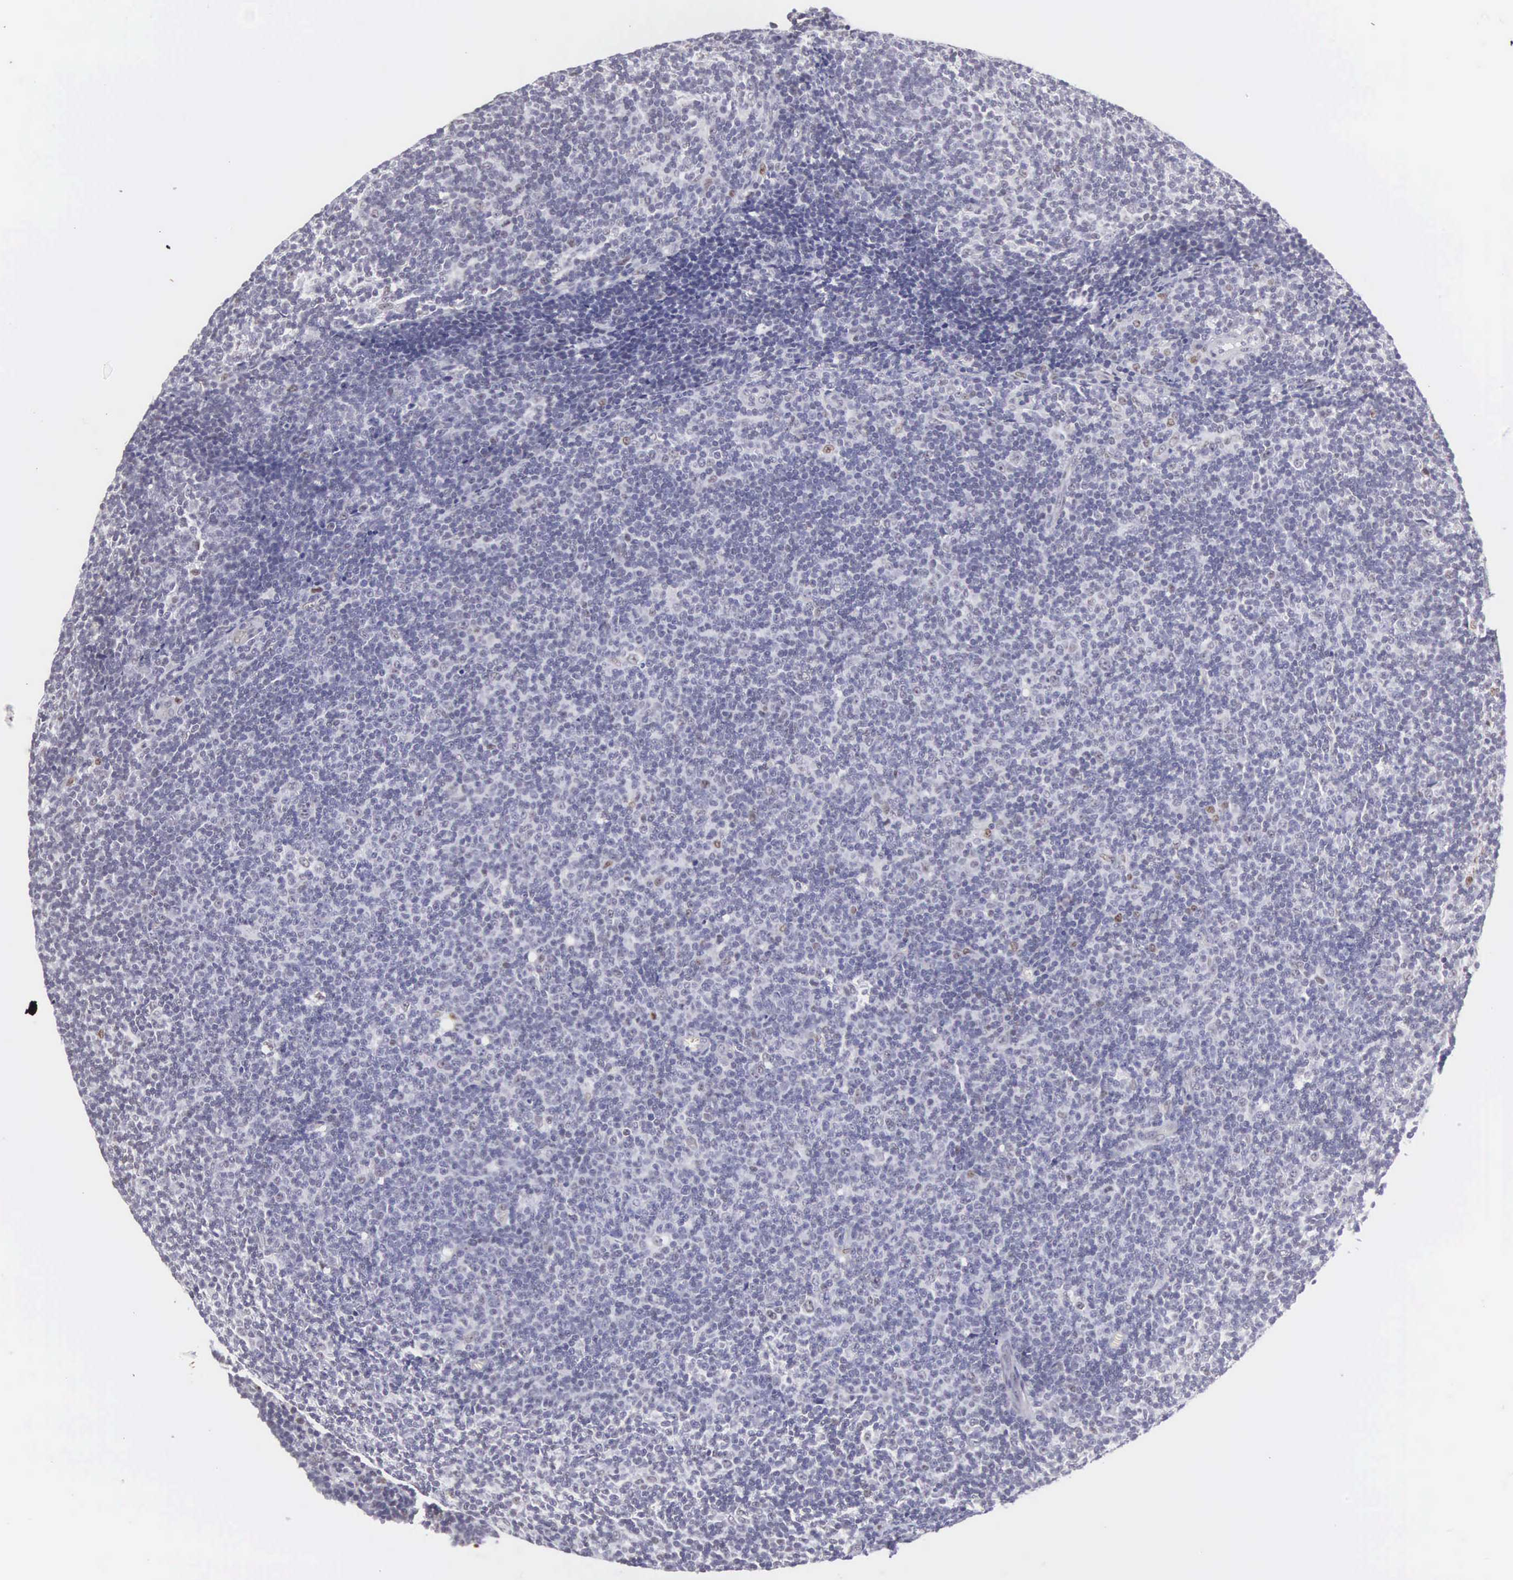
{"staining": {"intensity": "weak", "quantity": "<25%", "location": "nuclear"}, "tissue": "lymphoma", "cell_type": "Tumor cells", "image_type": "cancer", "snomed": [{"axis": "morphology", "description": "Malignant lymphoma, non-Hodgkin's type, Low grade"}, {"axis": "topography", "description": "Lymph node"}], "caption": "Immunohistochemical staining of human malignant lymphoma, non-Hodgkin's type (low-grade) shows no significant staining in tumor cells. Nuclei are stained in blue.", "gene": "ETV6", "patient": {"sex": "male", "age": 49}}